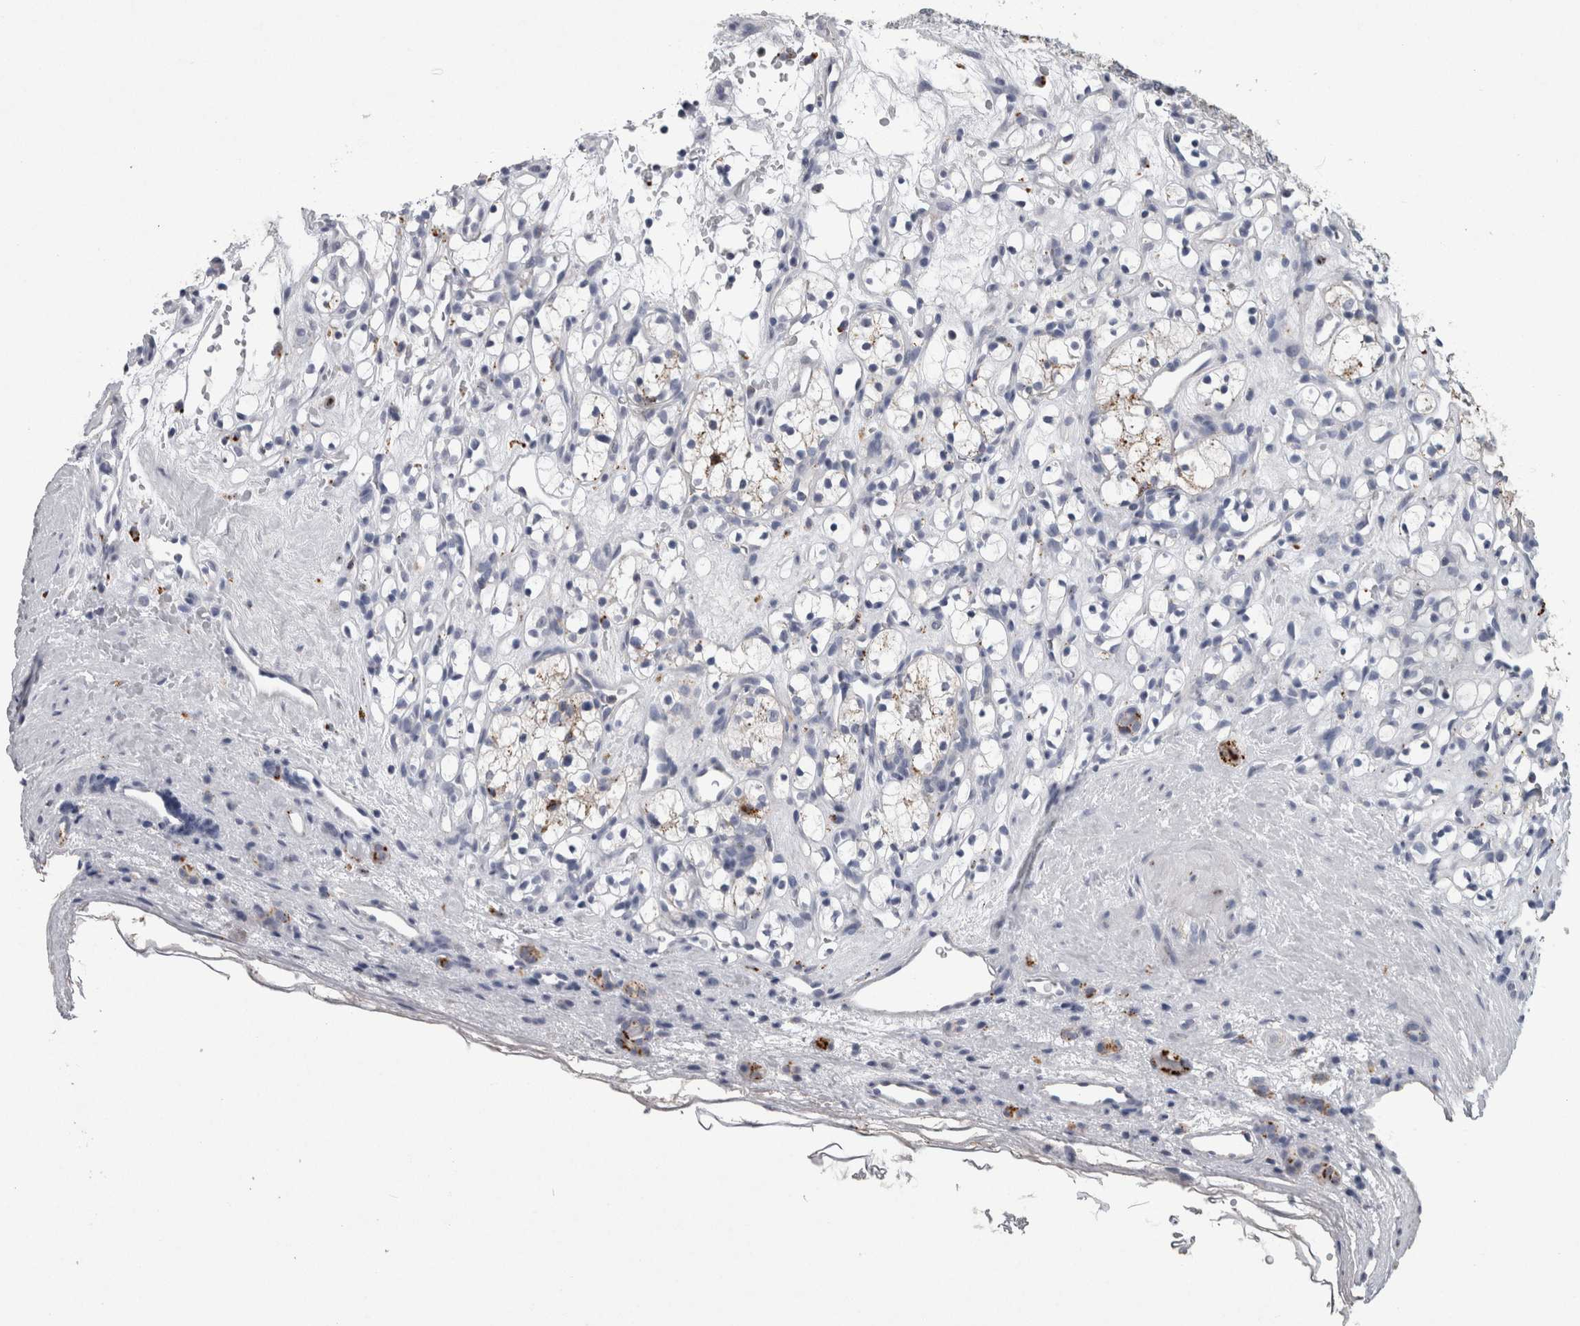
{"staining": {"intensity": "weak", "quantity": "<25%", "location": "cytoplasmic/membranous"}, "tissue": "renal cancer", "cell_type": "Tumor cells", "image_type": "cancer", "snomed": [{"axis": "morphology", "description": "Adenocarcinoma, NOS"}, {"axis": "topography", "description": "Kidney"}], "caption": "This is an immunohistochemistry (IHC) image of renal adenocarcinoma. There is no positivity in tumor cells.", "gene": "DPP7", "patient": {"sex": "female", "age": 60}}